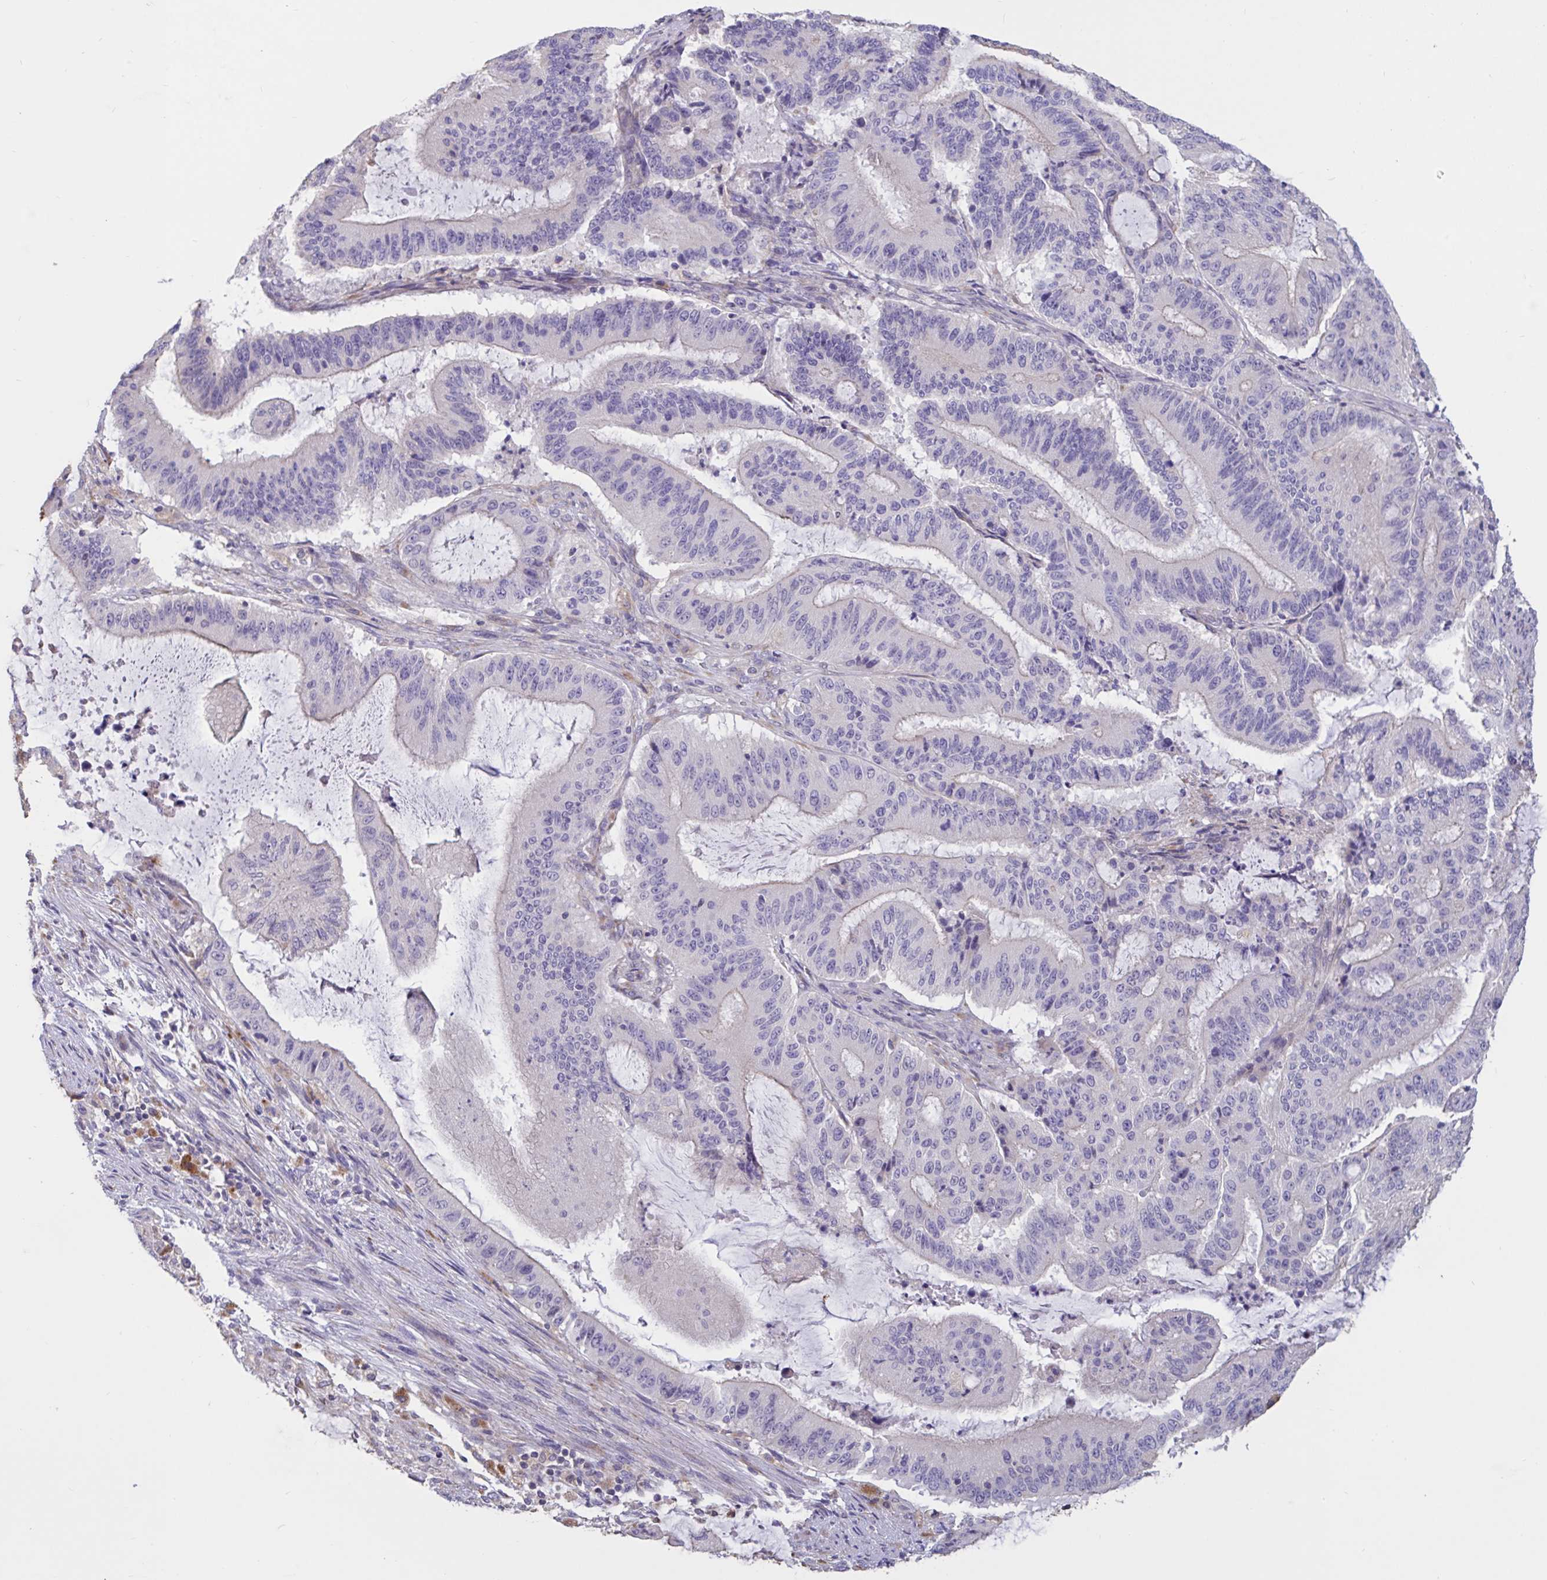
{"staining": {"intensity": "negative", "quantity": "none", "location": "none"}, "tissue": "liver cancer", "cell_type": "Tumor cells", "image_type": "cancer", "snomed": [{"axis": "morphology", "description": "Normal tissue, NOS"}, {"axis": "morphology", "description": "Cholangiocarcinoma"}, {"axis": "topography", "description": "Liver"}, {"axis": "topography", "description": "Peripheral nerve tissue"}], "caption": "The photomicrograph demonstrates no staining of tumor cells in liver cancer.", "gene": "DDX39A", "patient": {"sex": "female", "age": 73}}